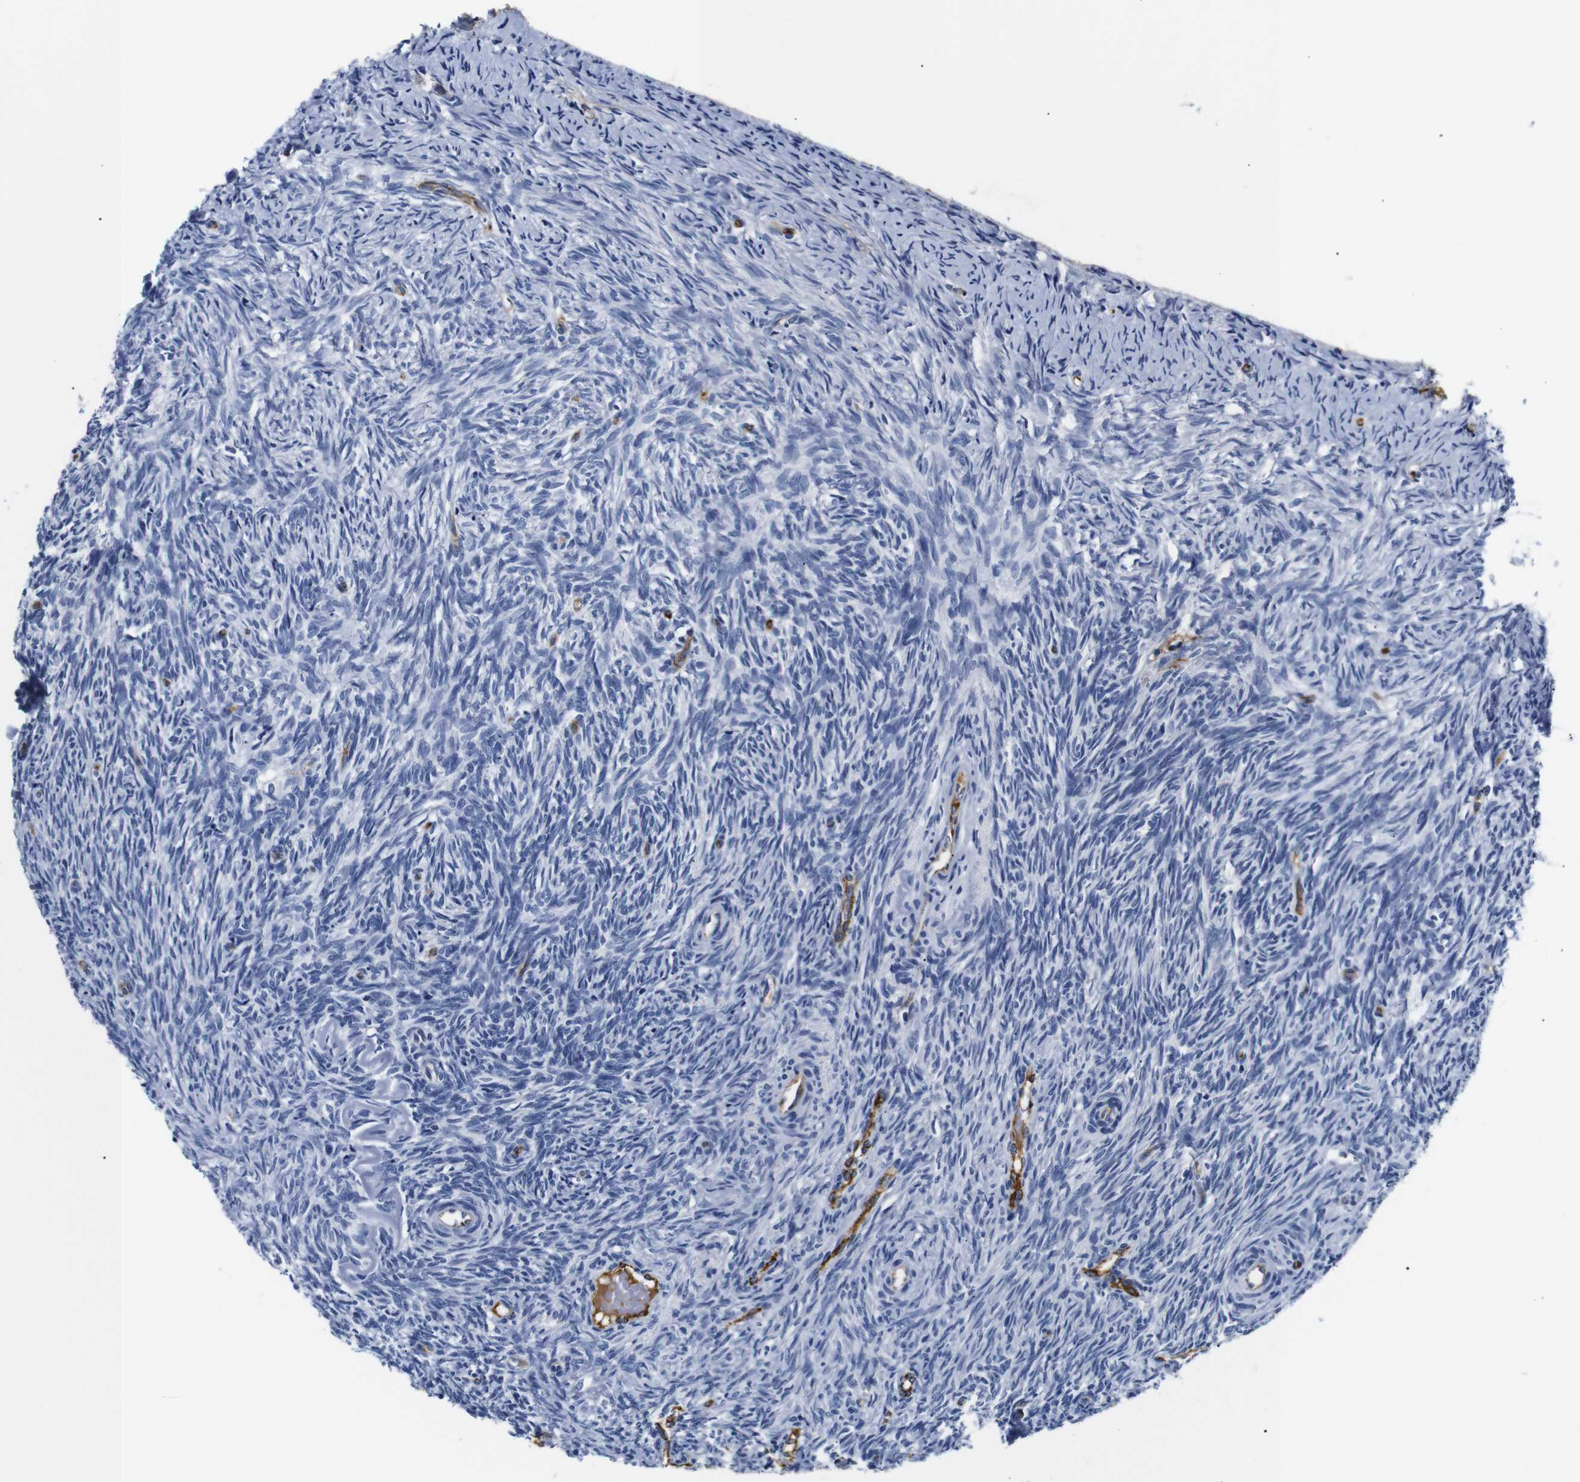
{"staining": {"intensity": "negative", "quantity": "none", "location": "none"}, "tissue": "ovary", "cell_type": "Ovarian stroma cells", "image_type": "normal", "snomed": [{"axis": "morphology", "description": "Normal tissue, NOS"}, {"axis": "topography", "description": "Ovary"}], "caption": "An IHC photomicrograph of benign ovary is shown. There is no staining in ovarian stroma cells of ovary. Brightfield microscopy of IHC stained with DAB (brown) and hematoxylin (blue), captured at high magnification.", "gene": "MUC4", "patient": {"sex": "female", "age": 41}}